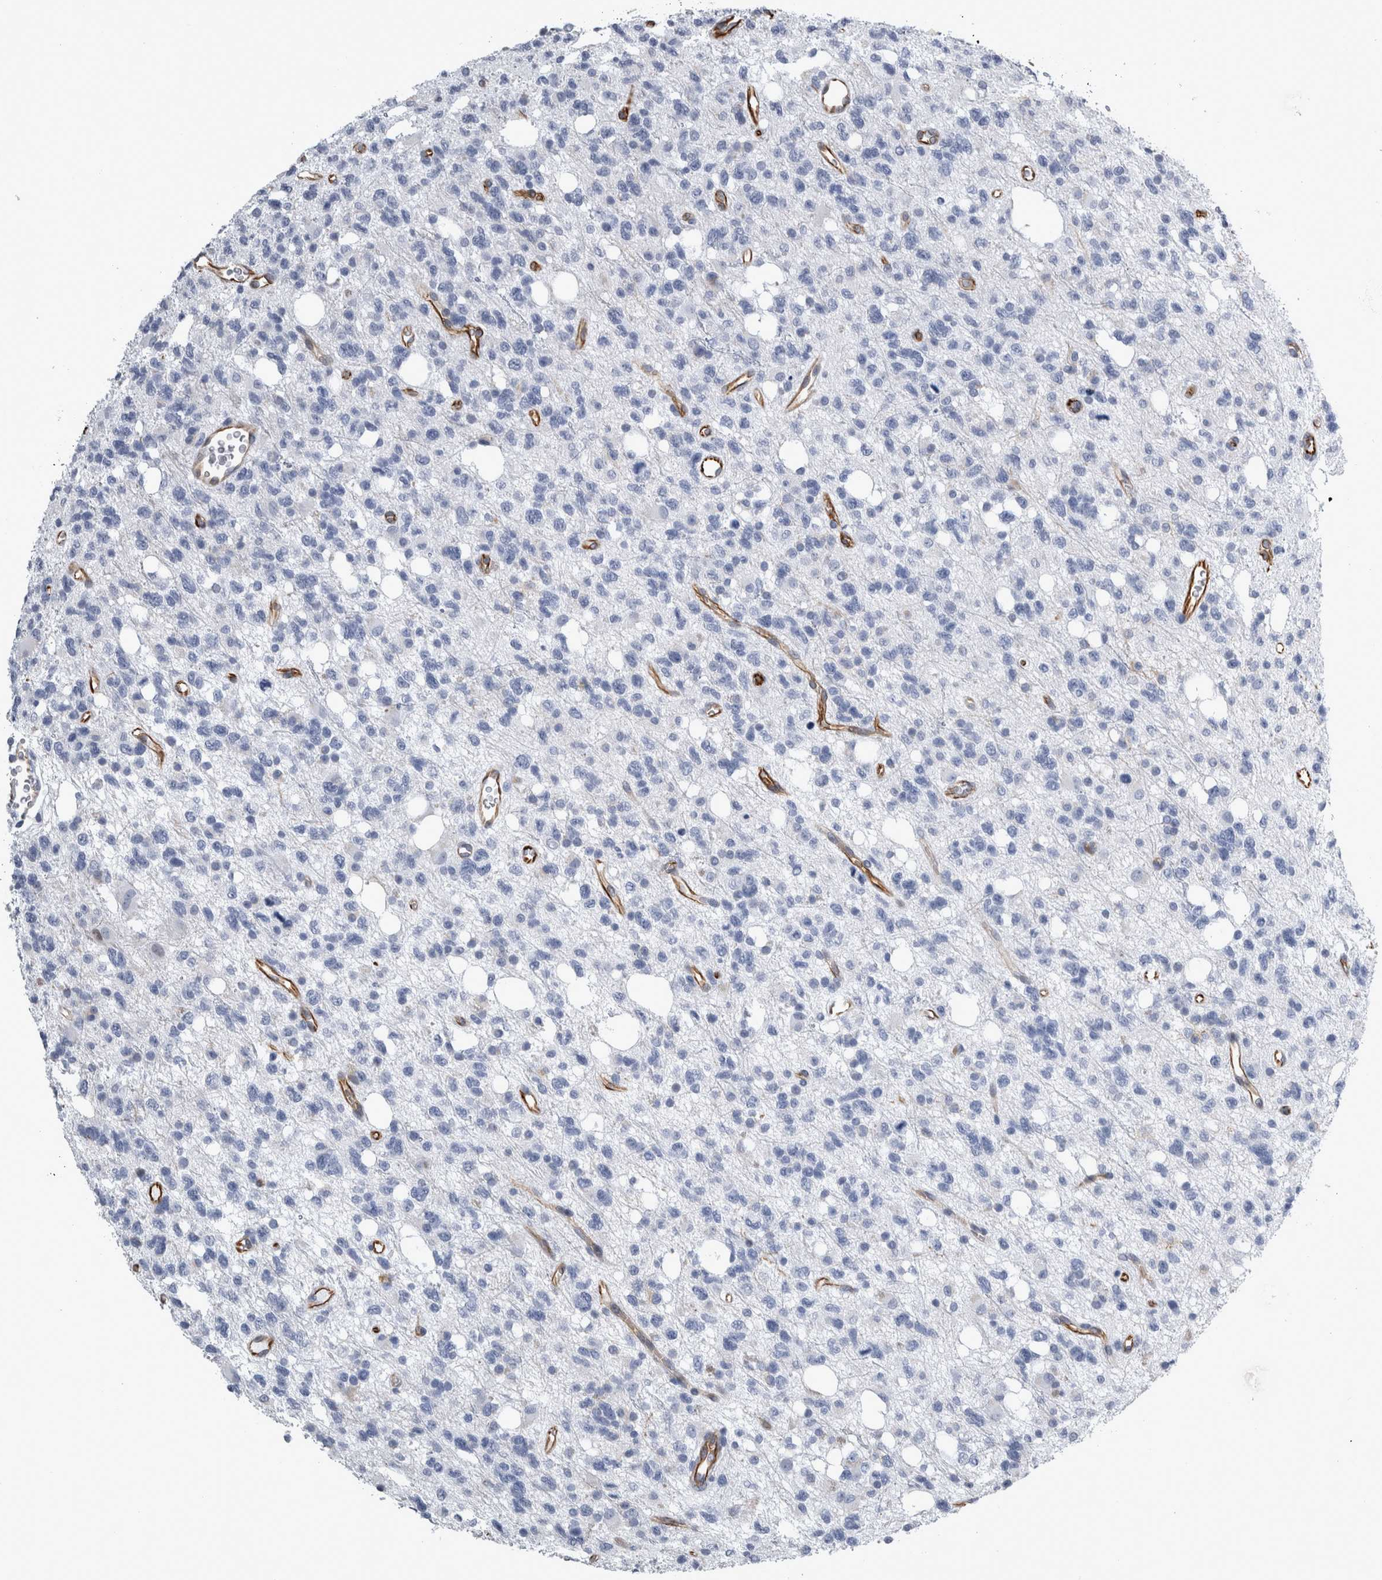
{"staining": {"intensity": "negative", "quantity": "none", "location": "none"}, "tissue": "glioma", "cell_type": "Tumor cells", "image_type": "cancer", "snomed": [{"axis": "morphology", "description": "Glioma, malignant, High grade"}, {"axis": "topography", "description": "Brain"}], "caption": "An IHC micrograph of glioma is shown. There is no staining in tumor cells of glioma.", "gene": "VWDE", "patient": {"sex": "female", "age": 62}}